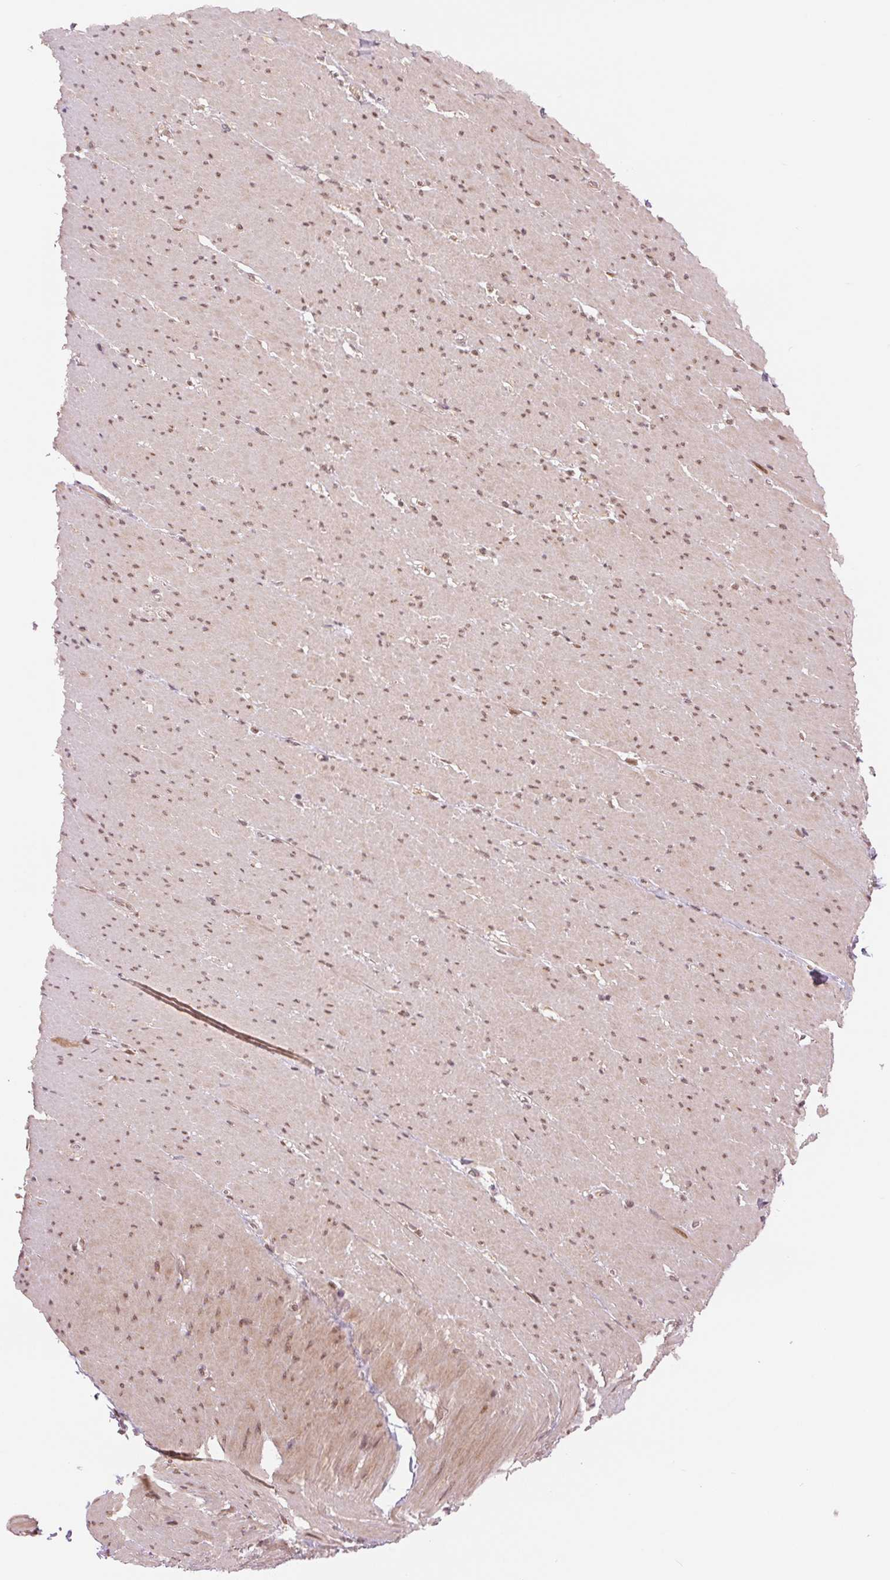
{"staining": {"intensity": "moderate", "quantity": ">75%", "location": "cytoplasmic/membranous,nuclear"}, "tissue": "smooth muscle", "cell_type": "Smooth muscle cells", "image_type": "normal", "snomed": [{"axis": "morphology", "description": "Normal tissue, NOS"}, {"axis": "topography", "description": "Smooth muscle"}, {"axis": "topography", "description": "Rectum"}], "caption": "About >75% of smooth muscle cells in benign human smooth muscle demonstrate moderate cytoplasmic/membranous,nuclear protein positivity as visualized by brown immunohistochemical staining.", "gene": "ERI3", "patient": {"sex": "male", "age": 53}}